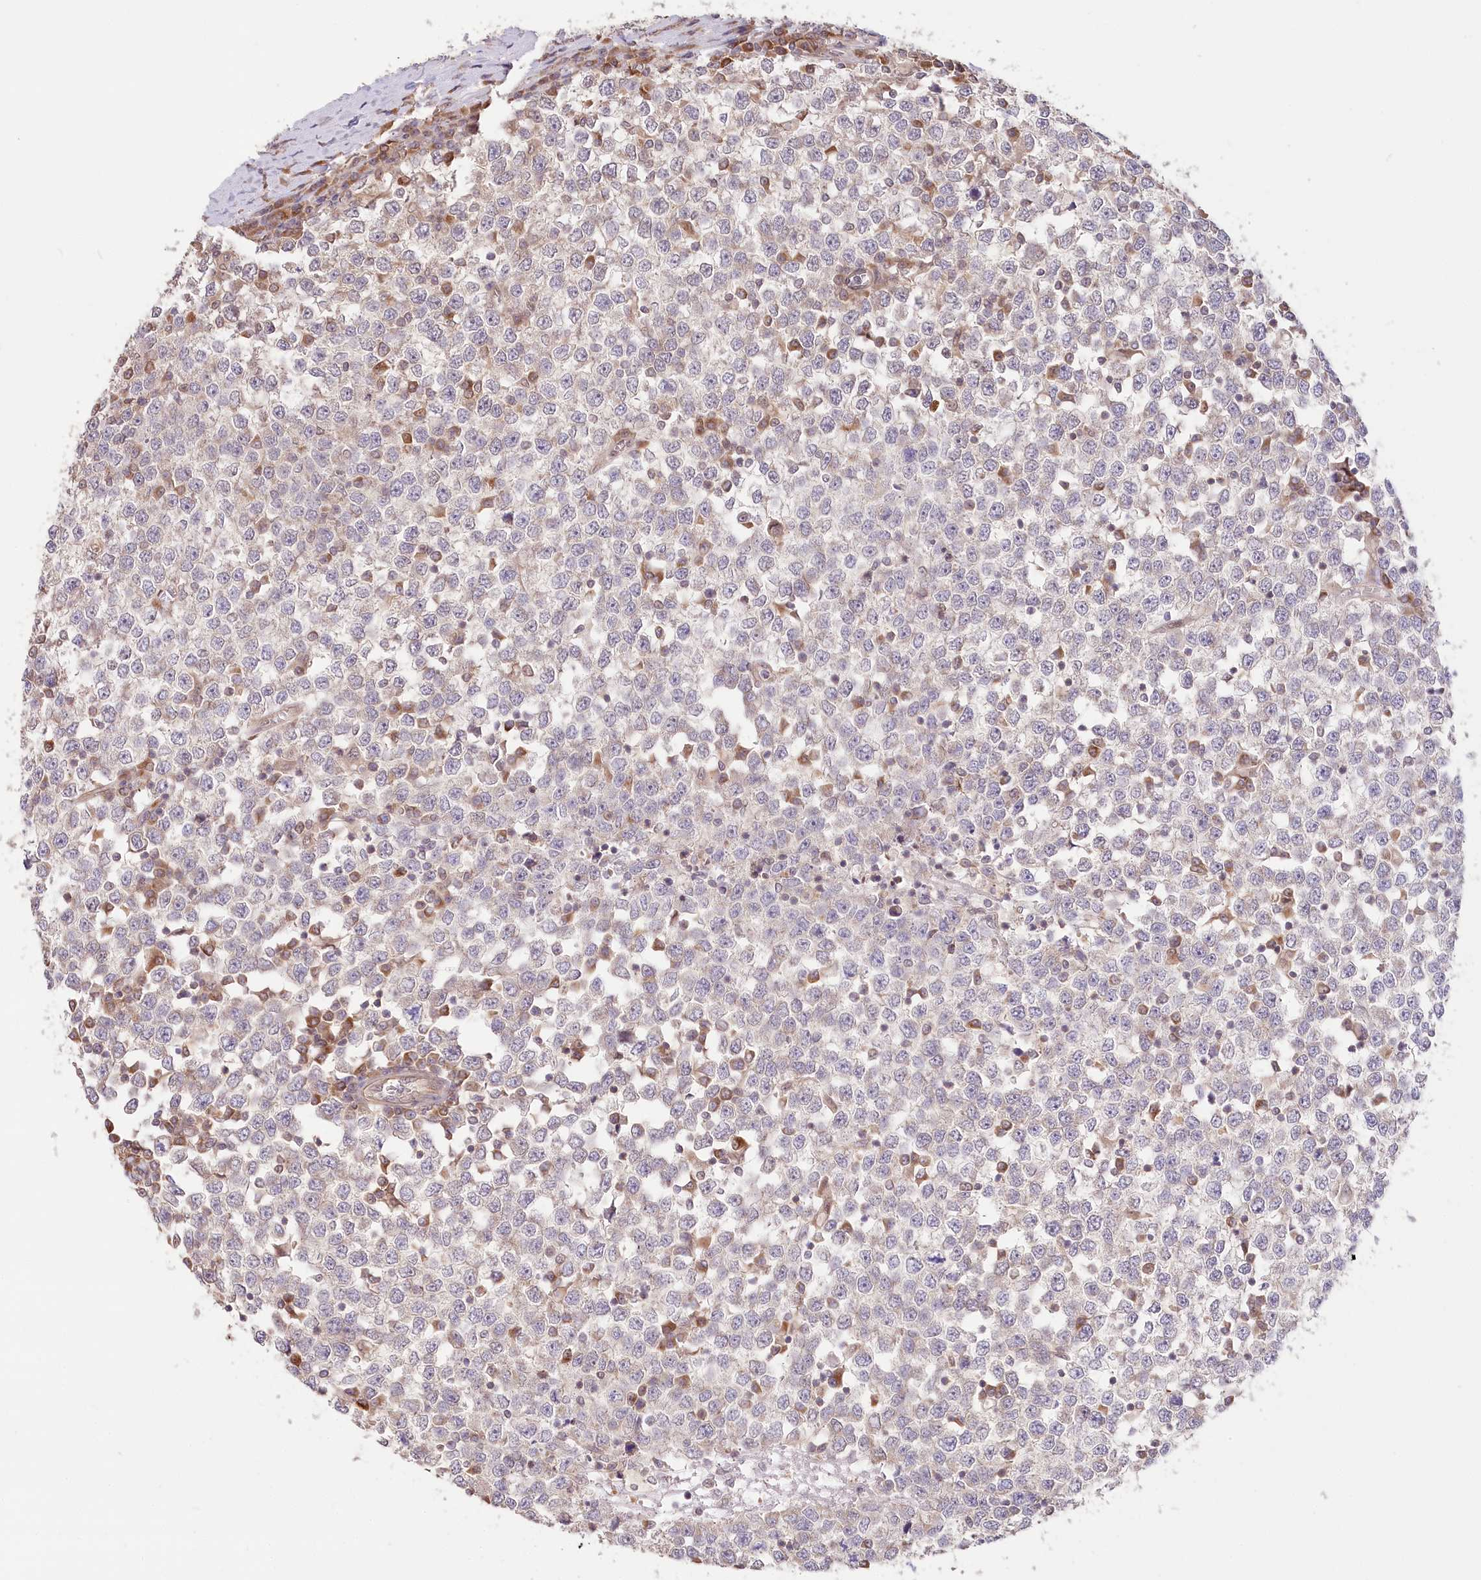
{"staining": {"intensity": "negative", "quantity": "none", "location": "none"}, "tissue": "testis cancer", "cell_type": "Tumor cells", "image_type": "cancer", "snomed": [{"axis": "morphology", "description": "Seminoma, NOS"}, {"axis": "topography", "description": "Testis"}], "caption": "A photomicrograph of testis cancer (seminoma) stained for a protein reveals no brown staining in tumor cells.", "gene": "CEP70", "patient": {"sex": "male", "age": 65}}